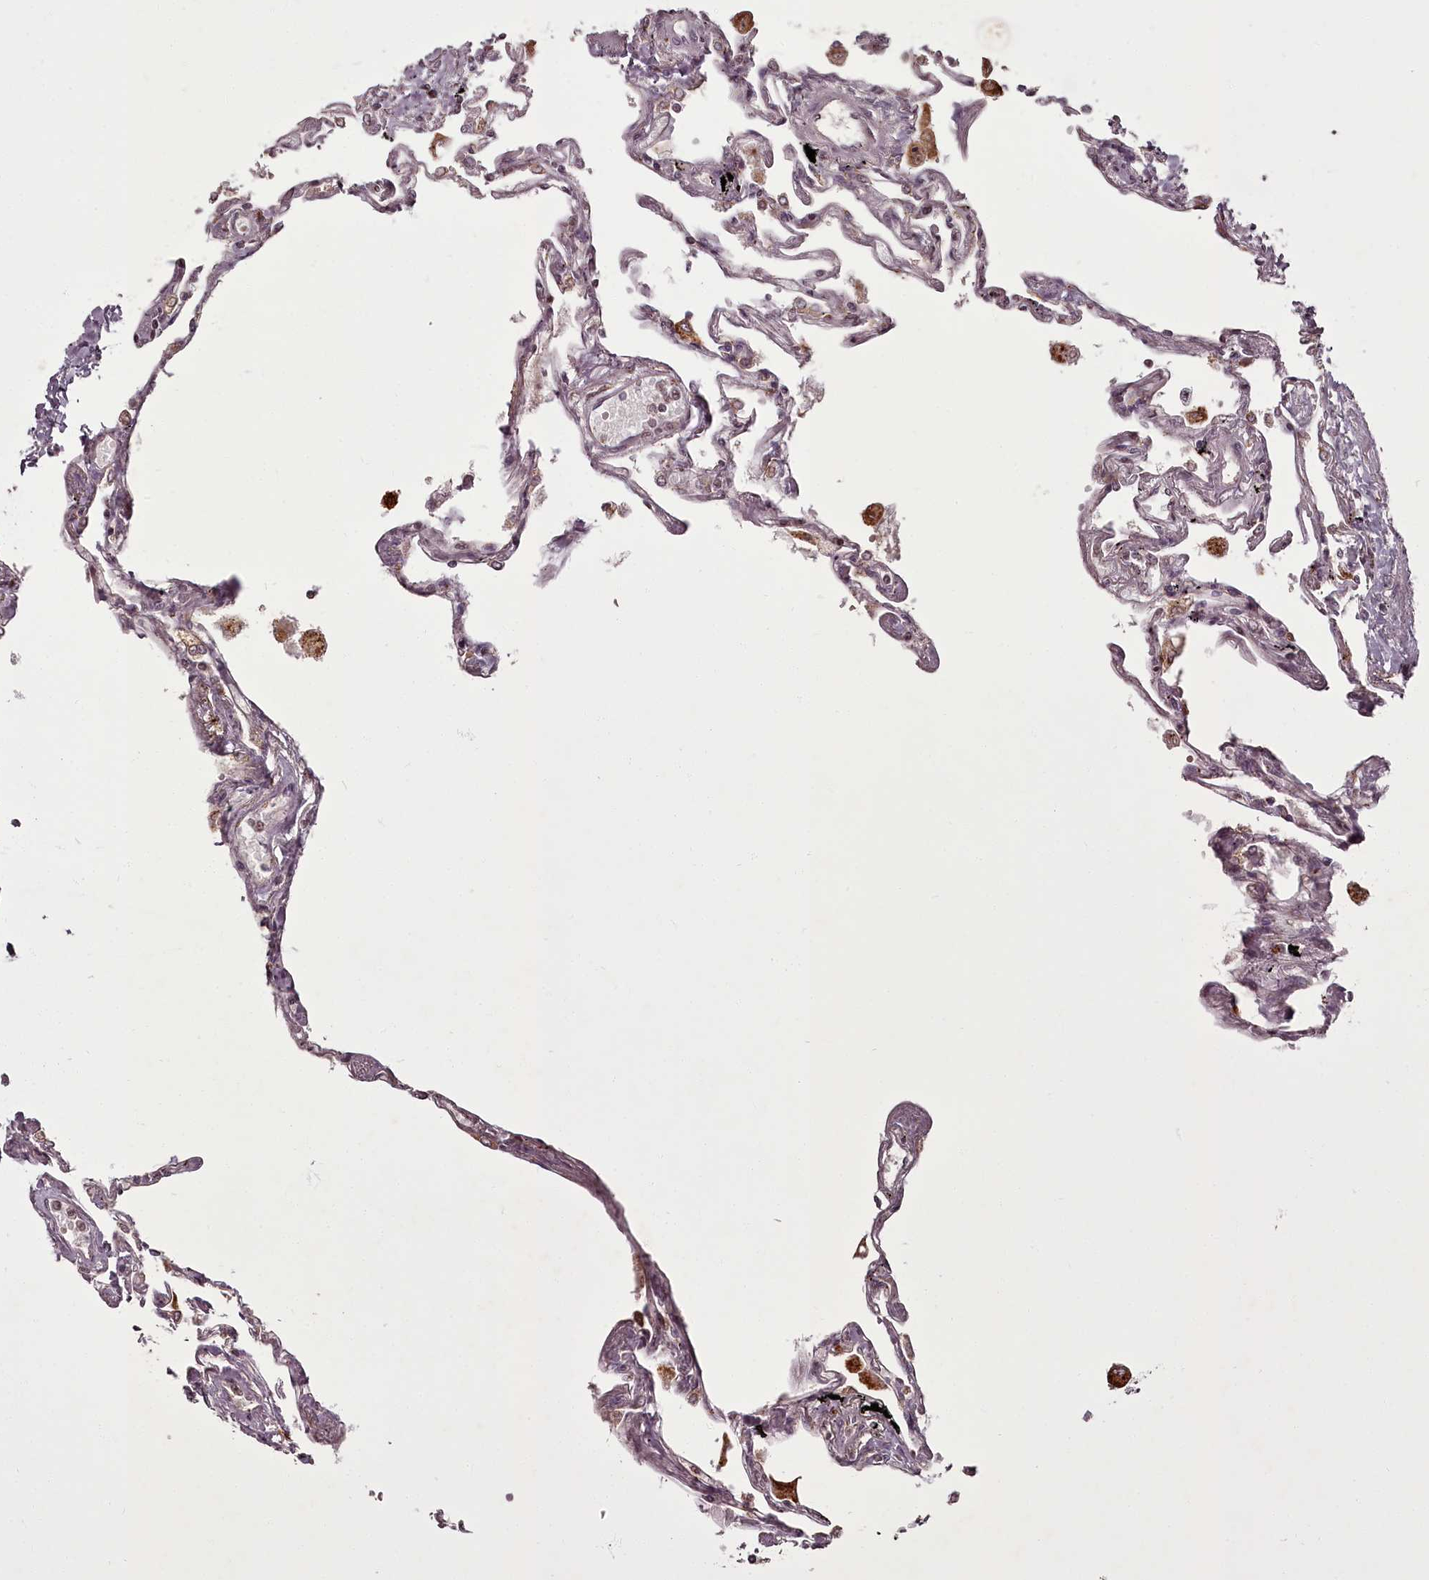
{"staining": {"intensity": "moderate", "quantity": ">75%", "location": "cytoplasmic/membranous,nuclear"}, "tissue": "lung", "cell_type": "Alveolar cells", "image_type": "normal", "snomed": [{"axis": "morphology", "description": "Normal tissue, NOS"}, {"axis": "topography", "description": "Lung"}], "caption": "Immunohistochemical staining of benign human lung displays >75% levels of moderate cytoplasmic/membranous,nuclear protein expression in about >75% of alveolar cells. (DAB IHC, brown staining for protein, blue staining for nuclei).", "gene": "CEP83", "patient": {"sex": "female", "age": 67}}